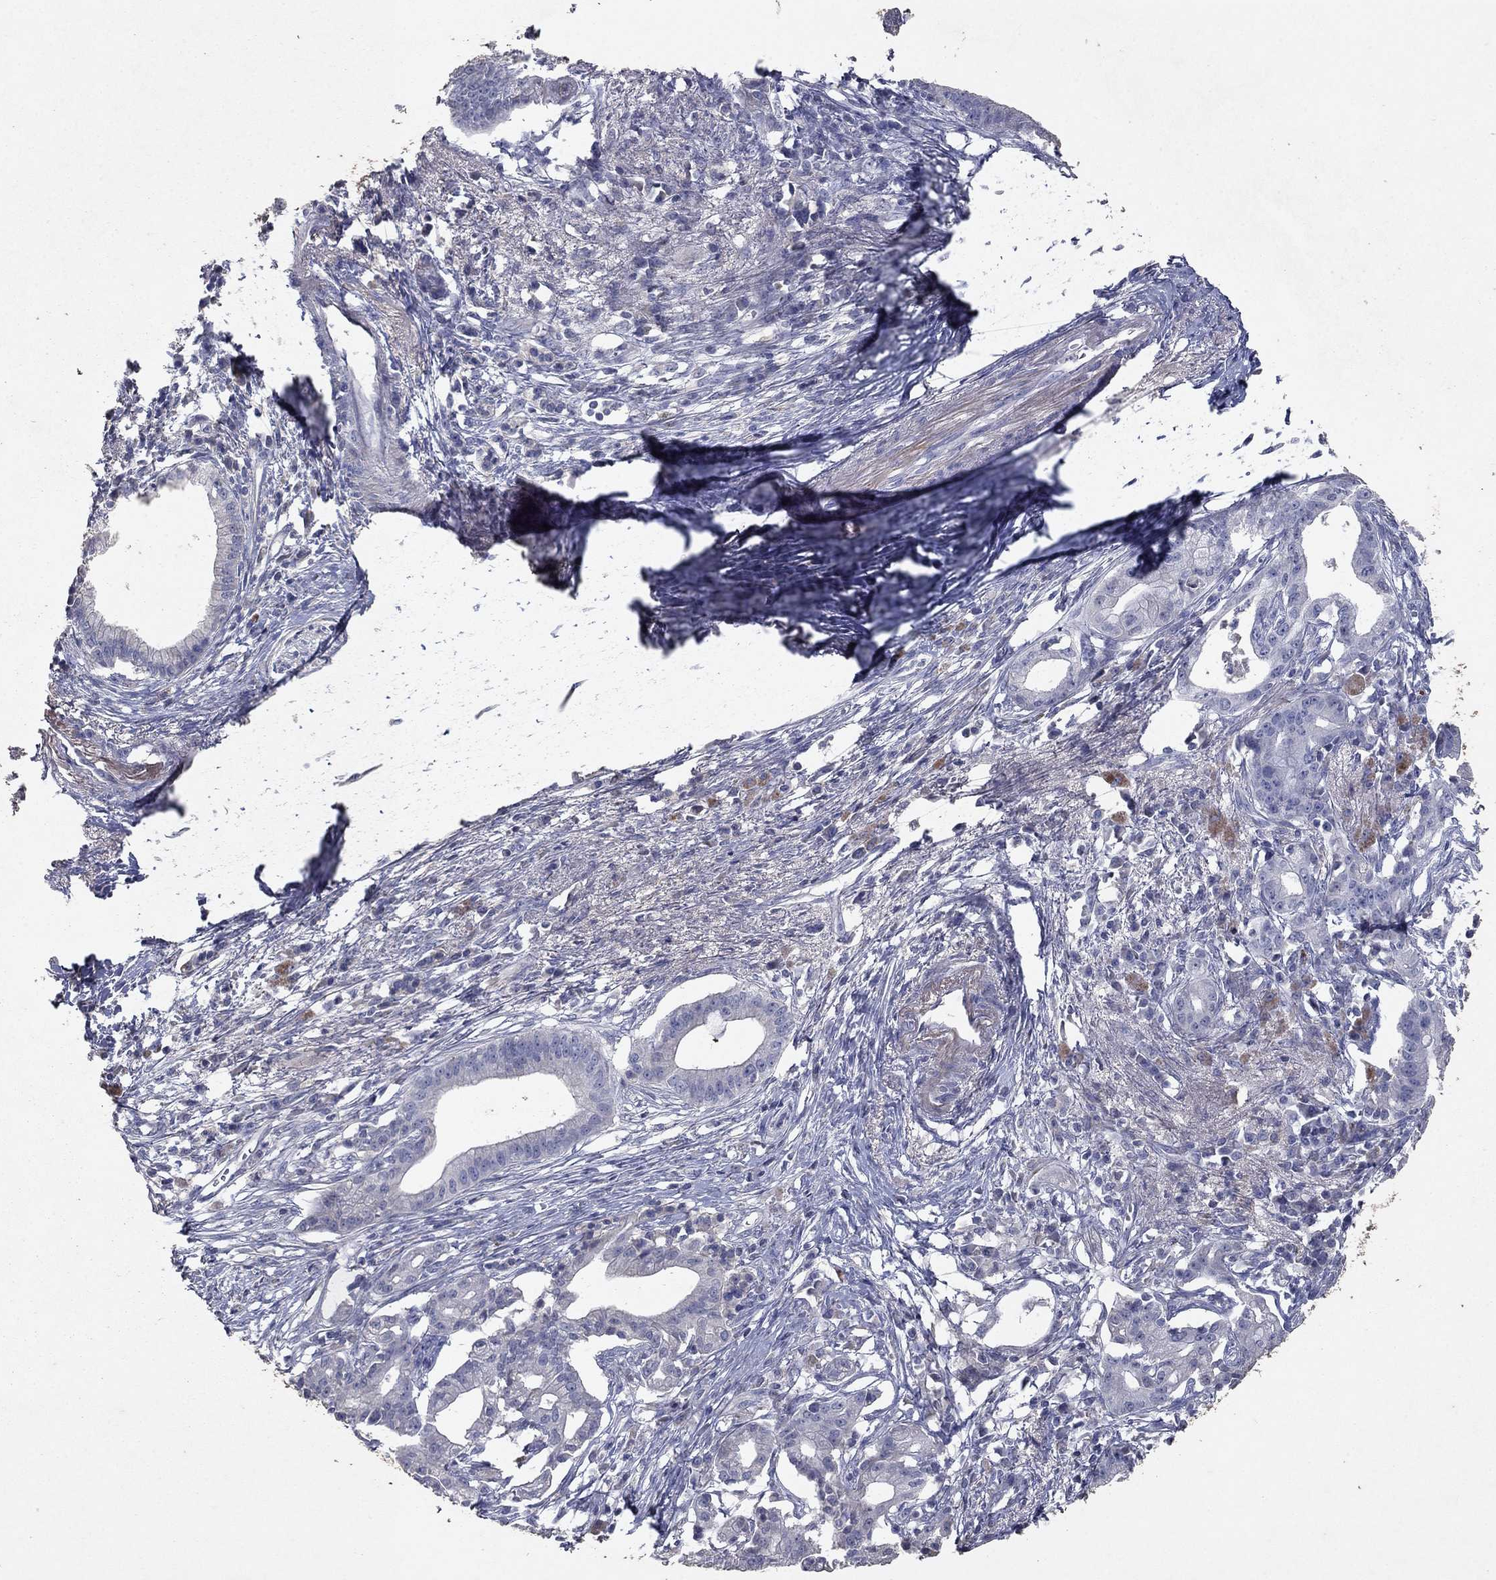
{"staining": {"intensity": "negative", "quantity": "none", "location": "none"}, "tissue": "pancreatic cancer", "cell_type": "Tumor cells", "image_type": "cancer", "snomed": [{"axis": "morphology", "description": "Normal tissue, NOS"}, {"axis": "morphology", "description": "Adenocarcinoma, NOS"}, {"axis": "topography", "description": "Pancreas"}], "caption": "High magnification brightfield microscopy of adenocarcinoma (pancreatic) stained with DAB (3,3'-diaminobenzidine) (brown) and counterstained with hematoxylin (blue): tumor cells show no significant expression.", "gene": "PTGDS", "patient": {"sex": "female", "age": 58}}